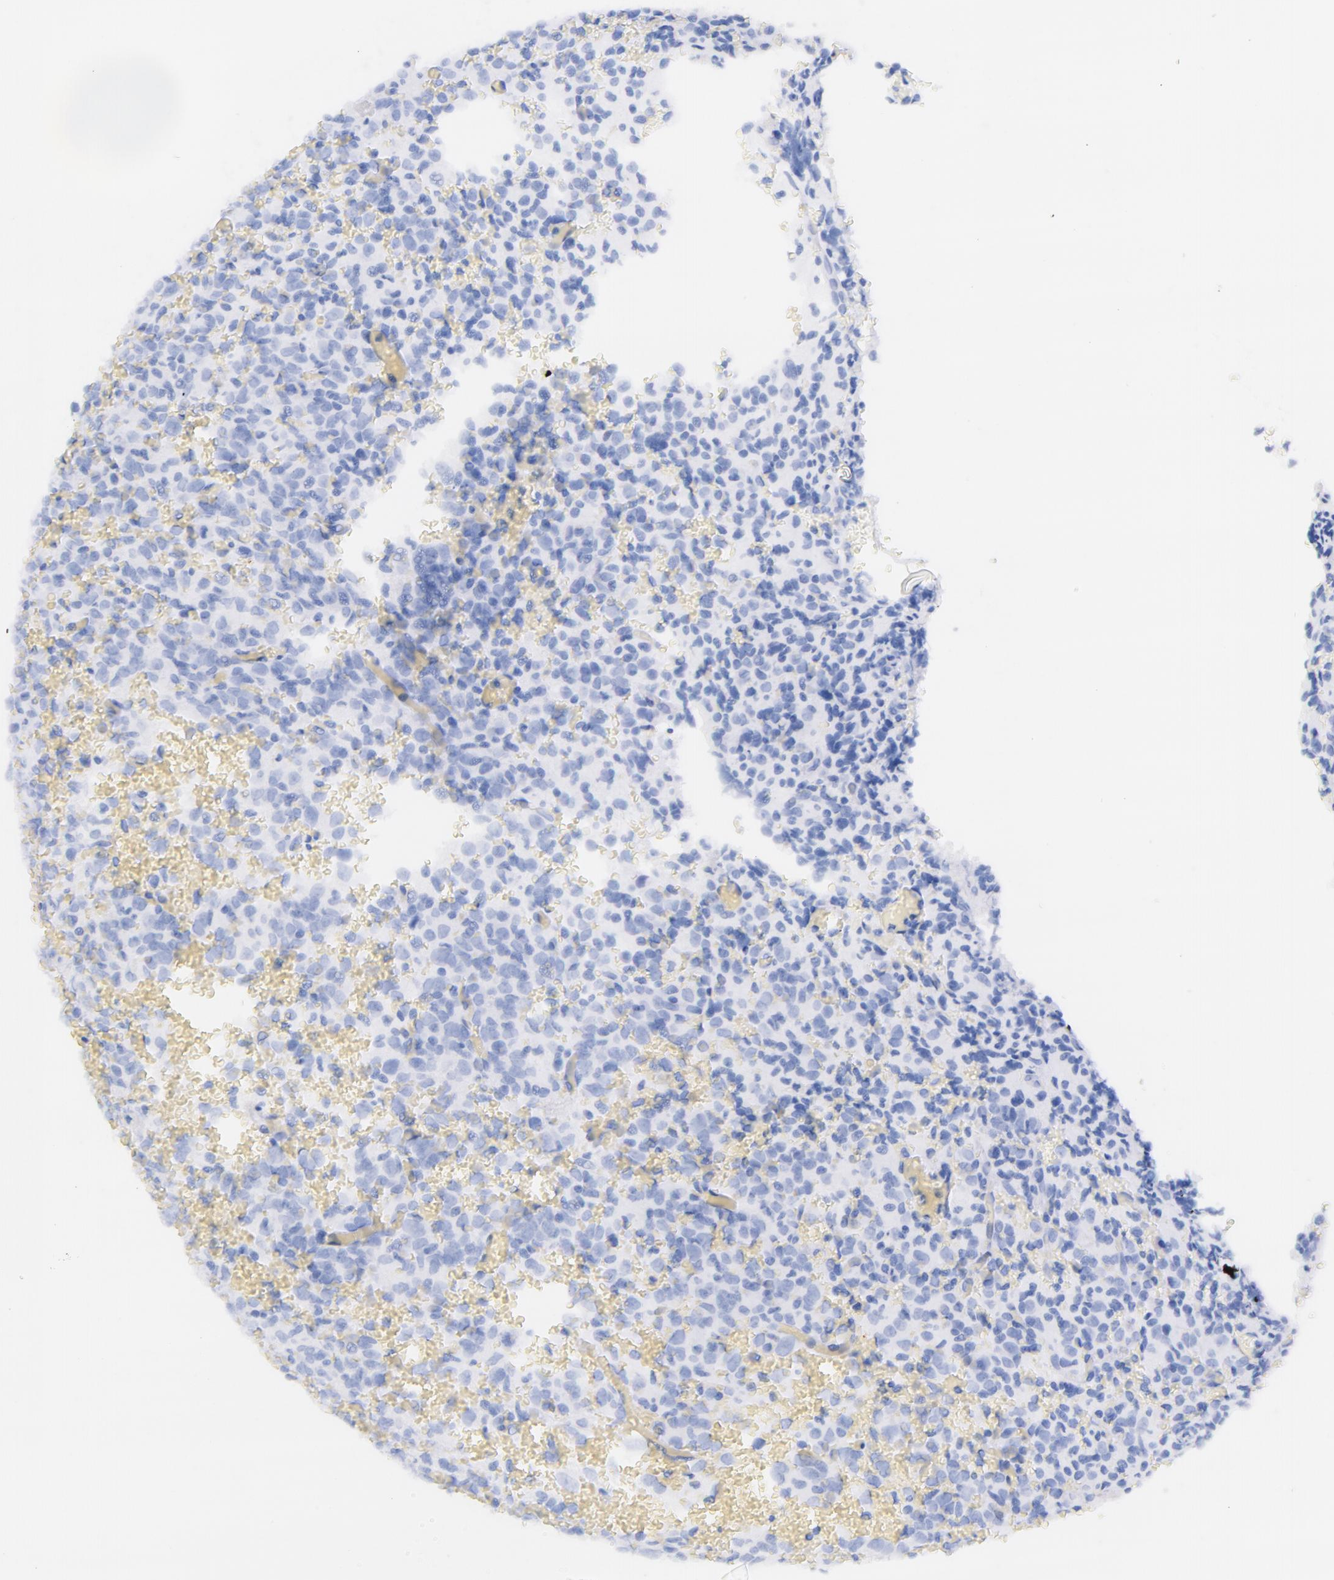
{"staining": {"intensity": "negative", "quantity": "none", "location": "none"}, "tissue": "glioma", "cell_type": "Tumor cells", "image_type": "cancer", "snomed": [{"axis": "morphology", "description": "Glioma, malignant, High grade"}, {"axis": "topography", "description": "Brain"}], "caption": "A histopathology image of malignant glioma (high-grade) stained for a protein reveals no brown staining in tumor cells. (DAB (3,3'-diaminobenzidine) IHC, high magnification).", "gene": "CD44", "patient": {"sex": "male", "age": 56}}